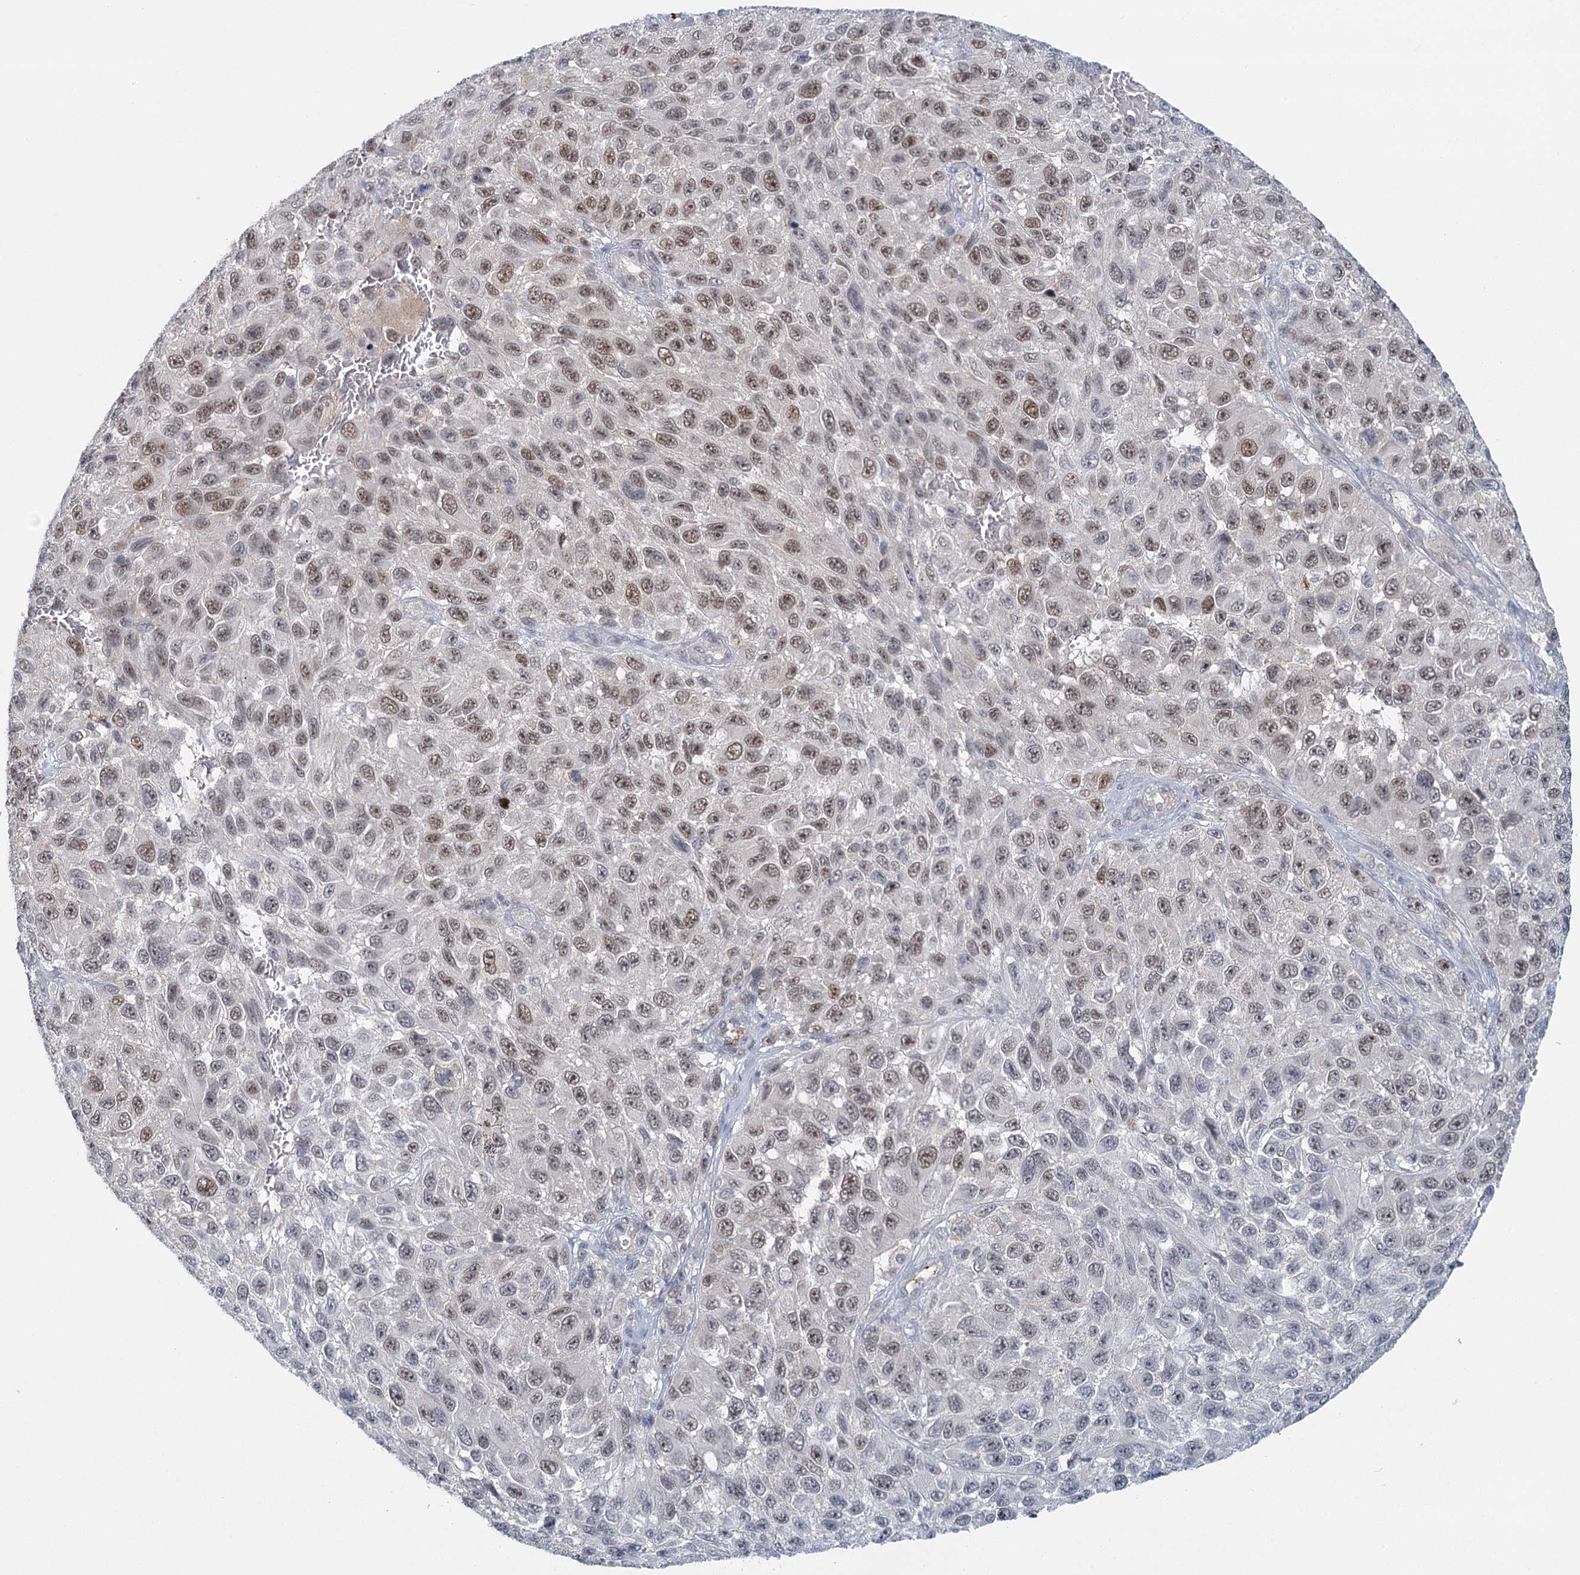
{"staining": {"intensity": "strong", "quantity": "25%-75%", "location": "nuclear"}, "tissue": "melanoma", "cell_type": "Tumor cells", "image_type": "cancer", "snomed": [{"axis": "morphology", "description": "Normal tissue, NOS"}, {"axis": "morphology", "description": "Malignant melanoma, NOS"}, {"axis": "topography", "description": "Skin"}], "caption": "Melanoma tissue shows strong nuclear expression in about 25%-75% of tumor cells", "gene": "GPATCH11", "patient": {"sex": "female", "age": 96}}